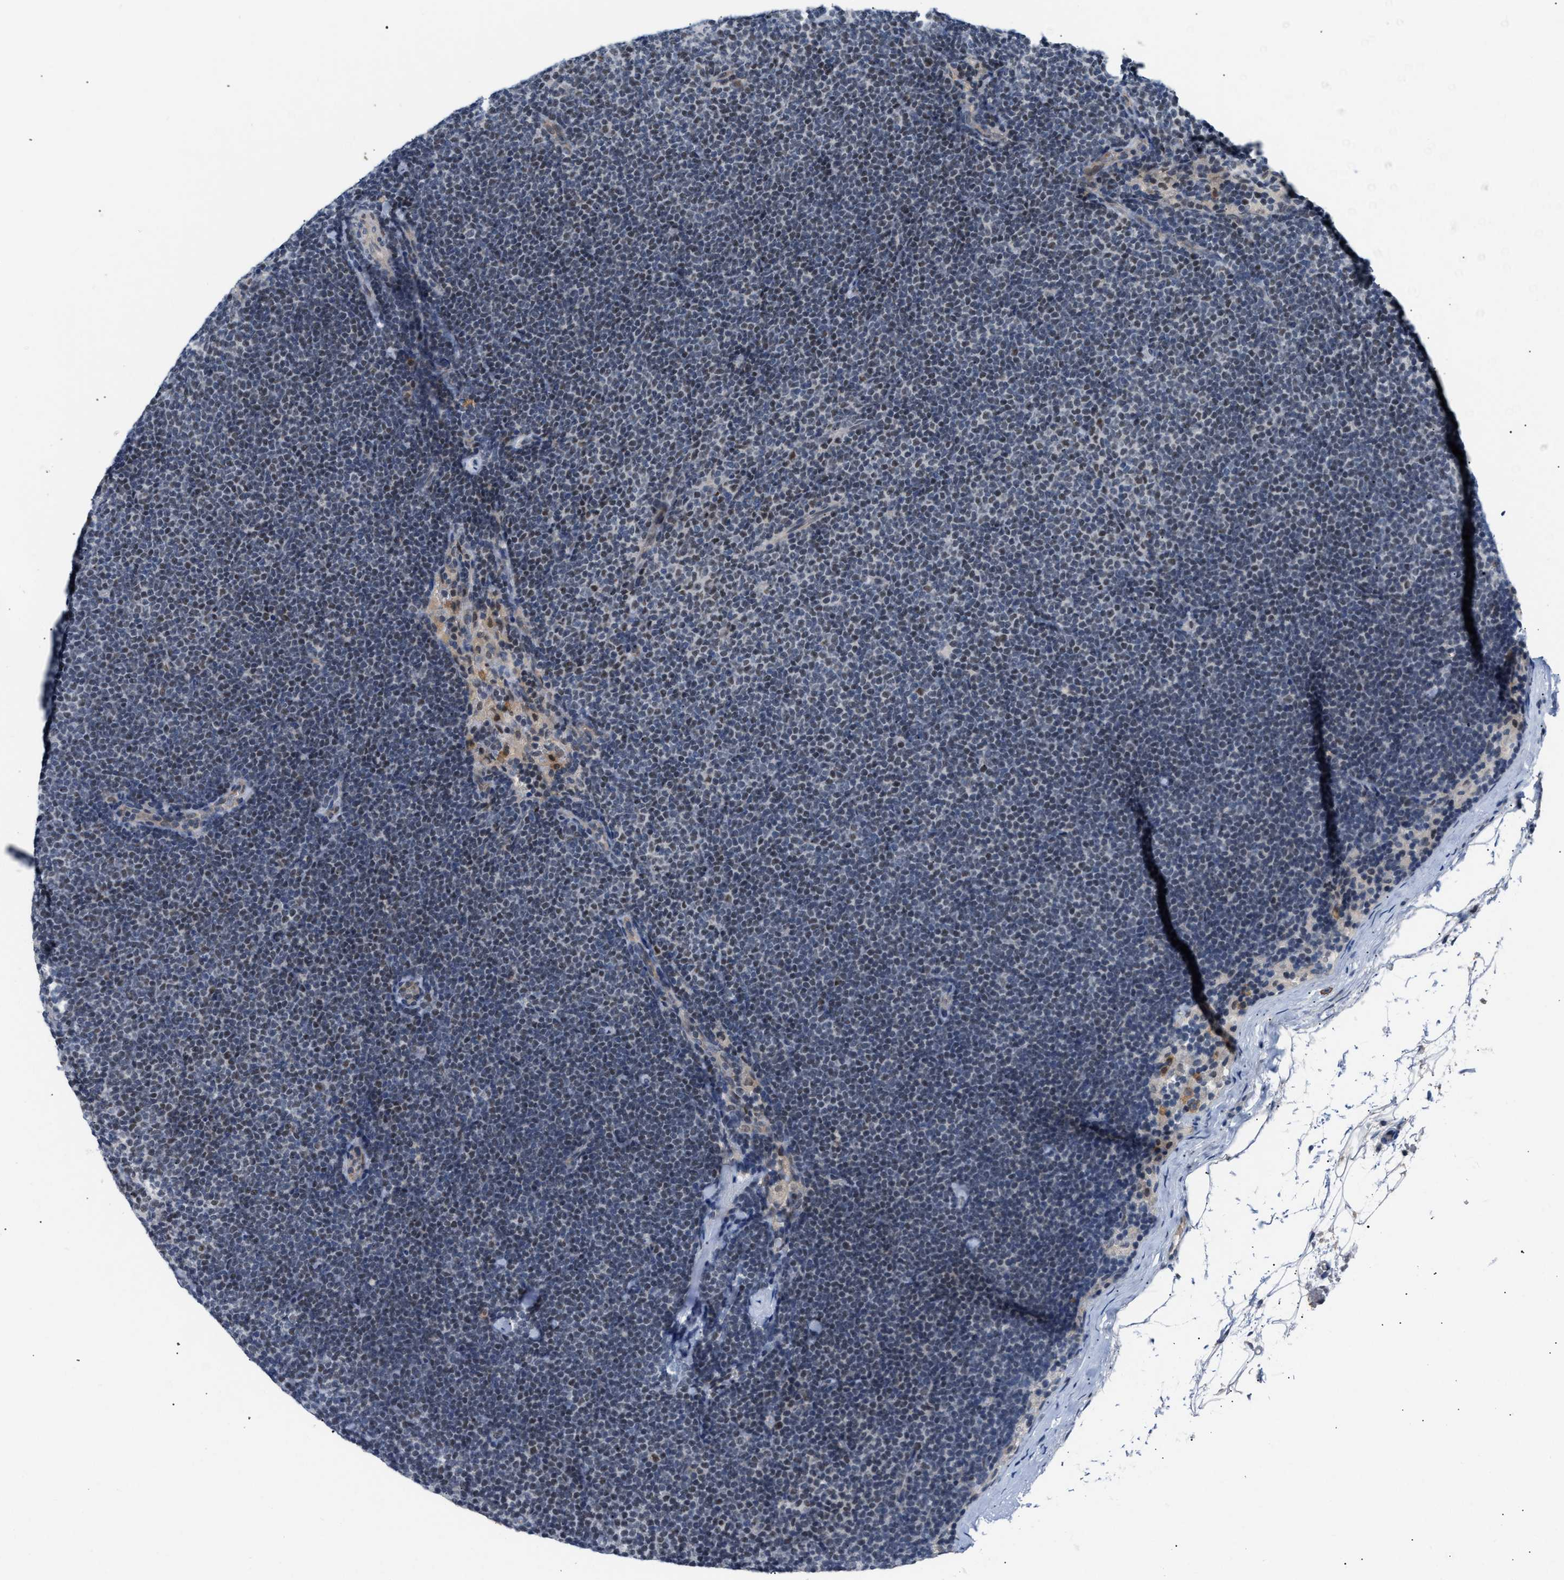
{"staining": {"intensity": "weak", "quantity": "25%-75%", "location": "nuclear"}, "tissue": "lymphoma", "cell_type": "Tumor cells", "image_type": "cancer", "snomed": [{"axis": "morphology", "description": "Malignant lymphoma, non-Hodgkin's type, Low grade"}, {"axis": "topography", "description": "Lymph node"}], "caption": "A photomicrograph showing weak nuclear positivity in approximately 25%-75% of tumor cells in lymphoma, as visualized by brown immunohistochemical staining.", "gene": "TXNRD3", "patient": {"sex": "female", "age": 53}}